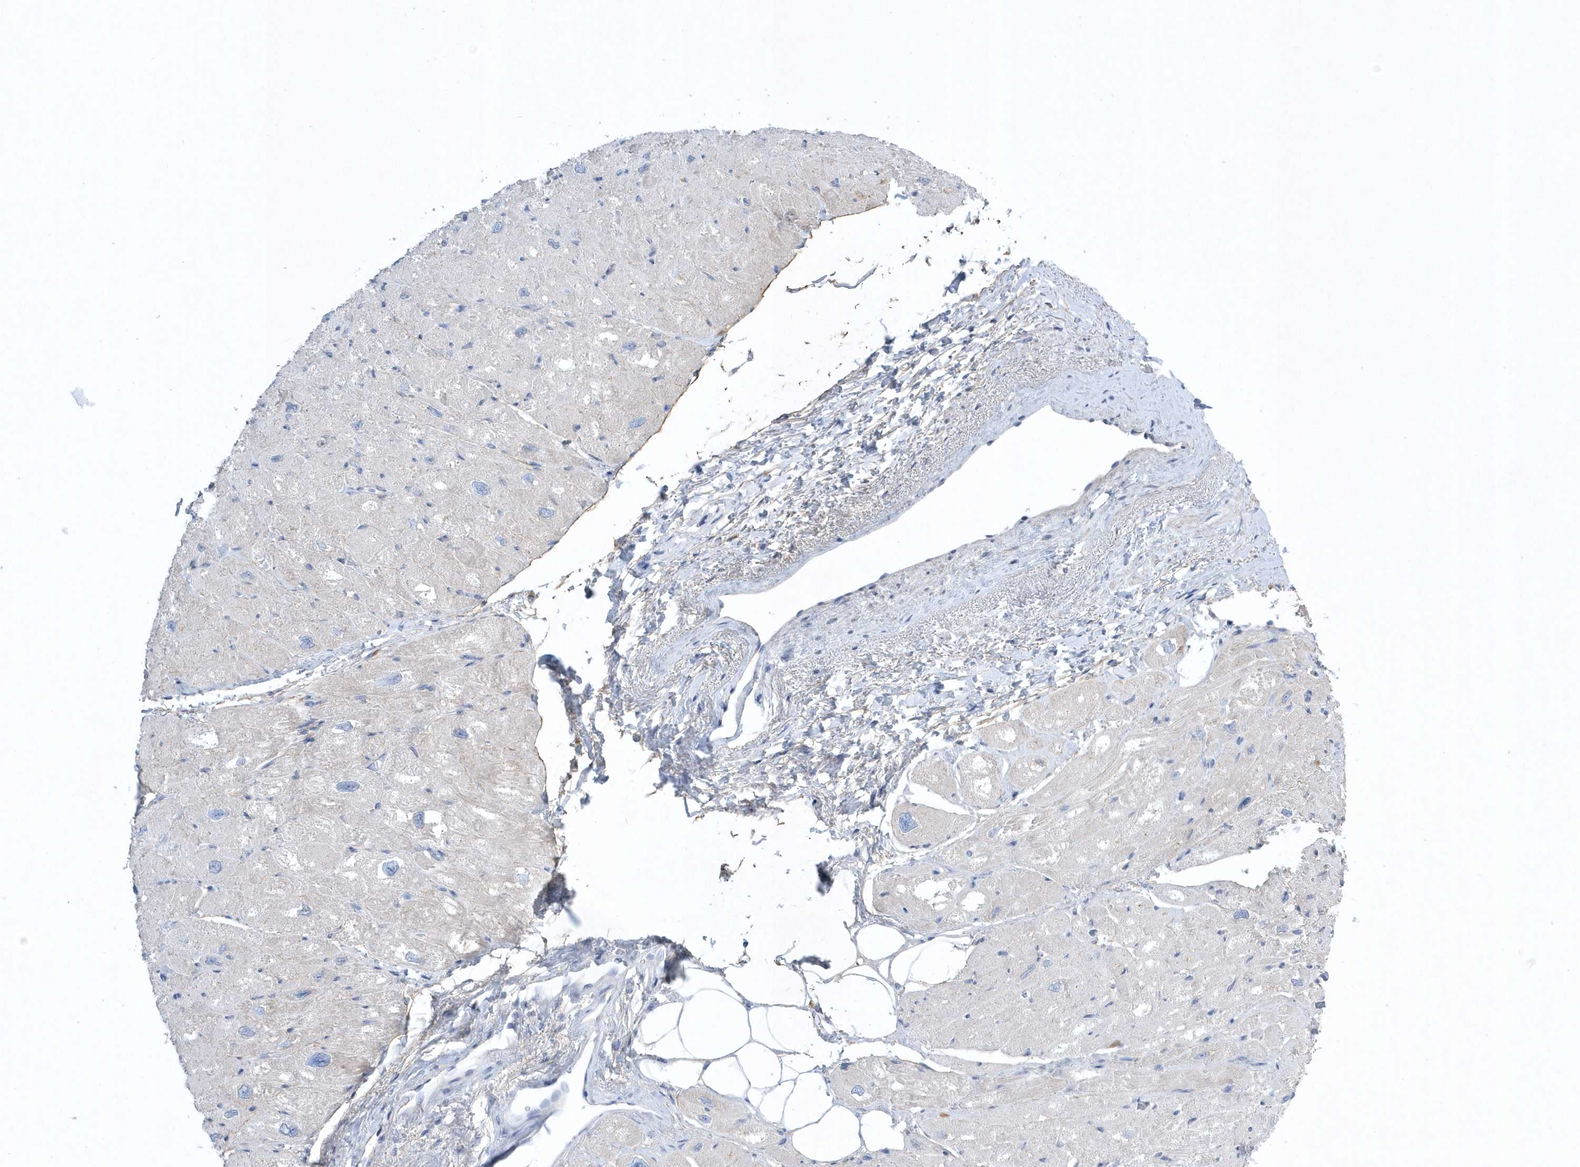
{"staining": {"intensity": "negative", "quantity": "none", "location": "none"}, "tissue": "heart muscle", "cell_type": "Cardiomyocytes", "image_type": "normal", "snomed": [{"axis": "morphology", "description": "Normal tissue, NOS"}, {"axis": "topography", "description": "Heart"}], "caption": "IHC histopathology image of benign heart muscle: heart muscle stained with DAB (3,3'-diaminobenzidine) shows no significant protein staining in cardiomyocytes. Brightfield microscopy of immunohistochemistry (IHC) stained with DAB (3,3'-diaminobenzidine) (brown) and hematoxylin (blue), captured at high magnification.", "gene": "SPATA18", "patient": {"sex": "male", "age": 50}}